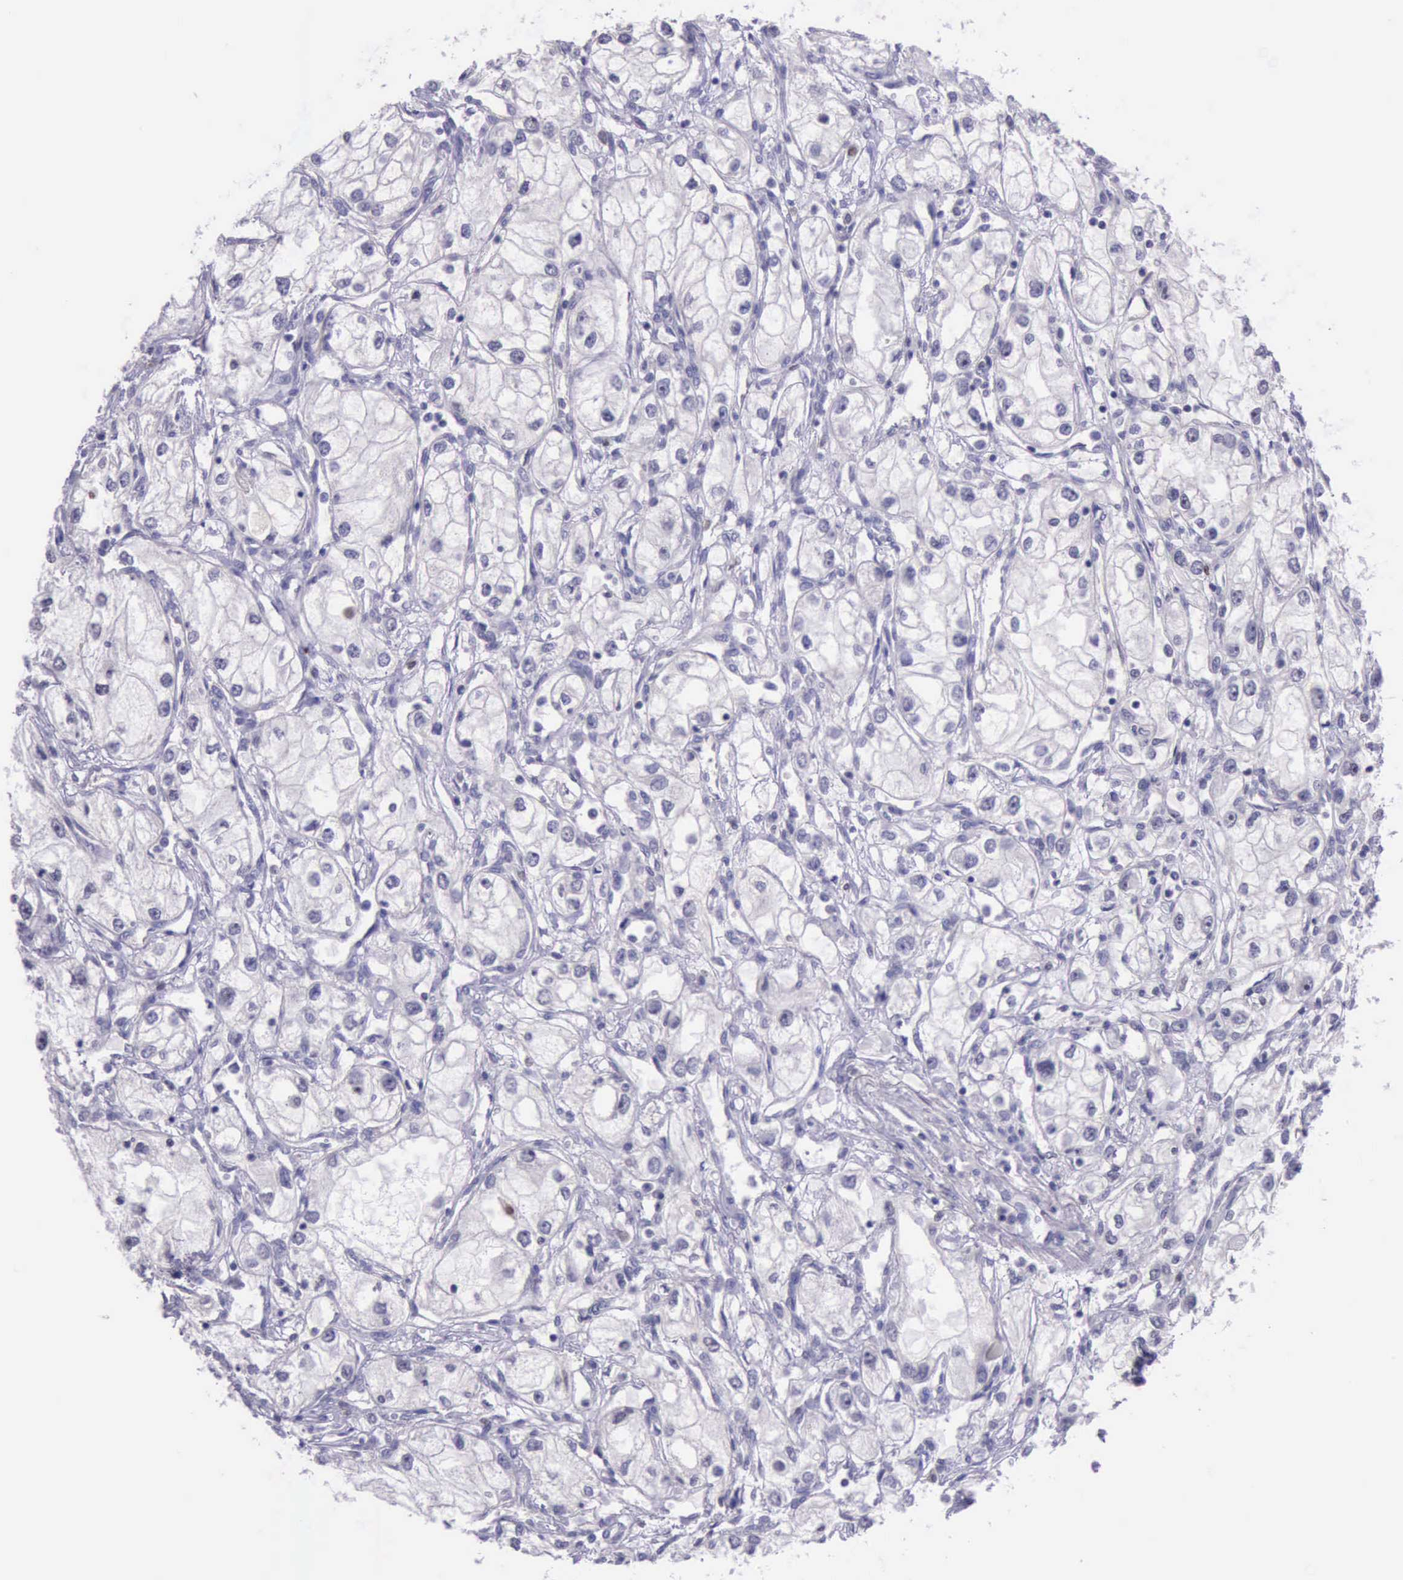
{"staining": {"intensity": "strong", "quantity": "<25%", "location": "nuclear"}, "tissue": "renal cancer", "cell_type": "Tumor cells", "image_type": "cancer", "snomed": [{"axis": "morphology", "description": "Adenocarcinoma, NOS"}, {"axis": "topography", "description": "Kidney"}], "caption": "Adenocarcinoma (renal) tissue exhibits strong nuclear expression in approximately <25% of tumor cells, visualized by immunohistochemistry. (Stains: DAB (3,3'-diaminobenzidine) in brown, nuclei in blue, Microscopy: brightfield microscopy at high magnification).", "gene": "PARP1", "patient": {"sex": "male", "age": 57}}